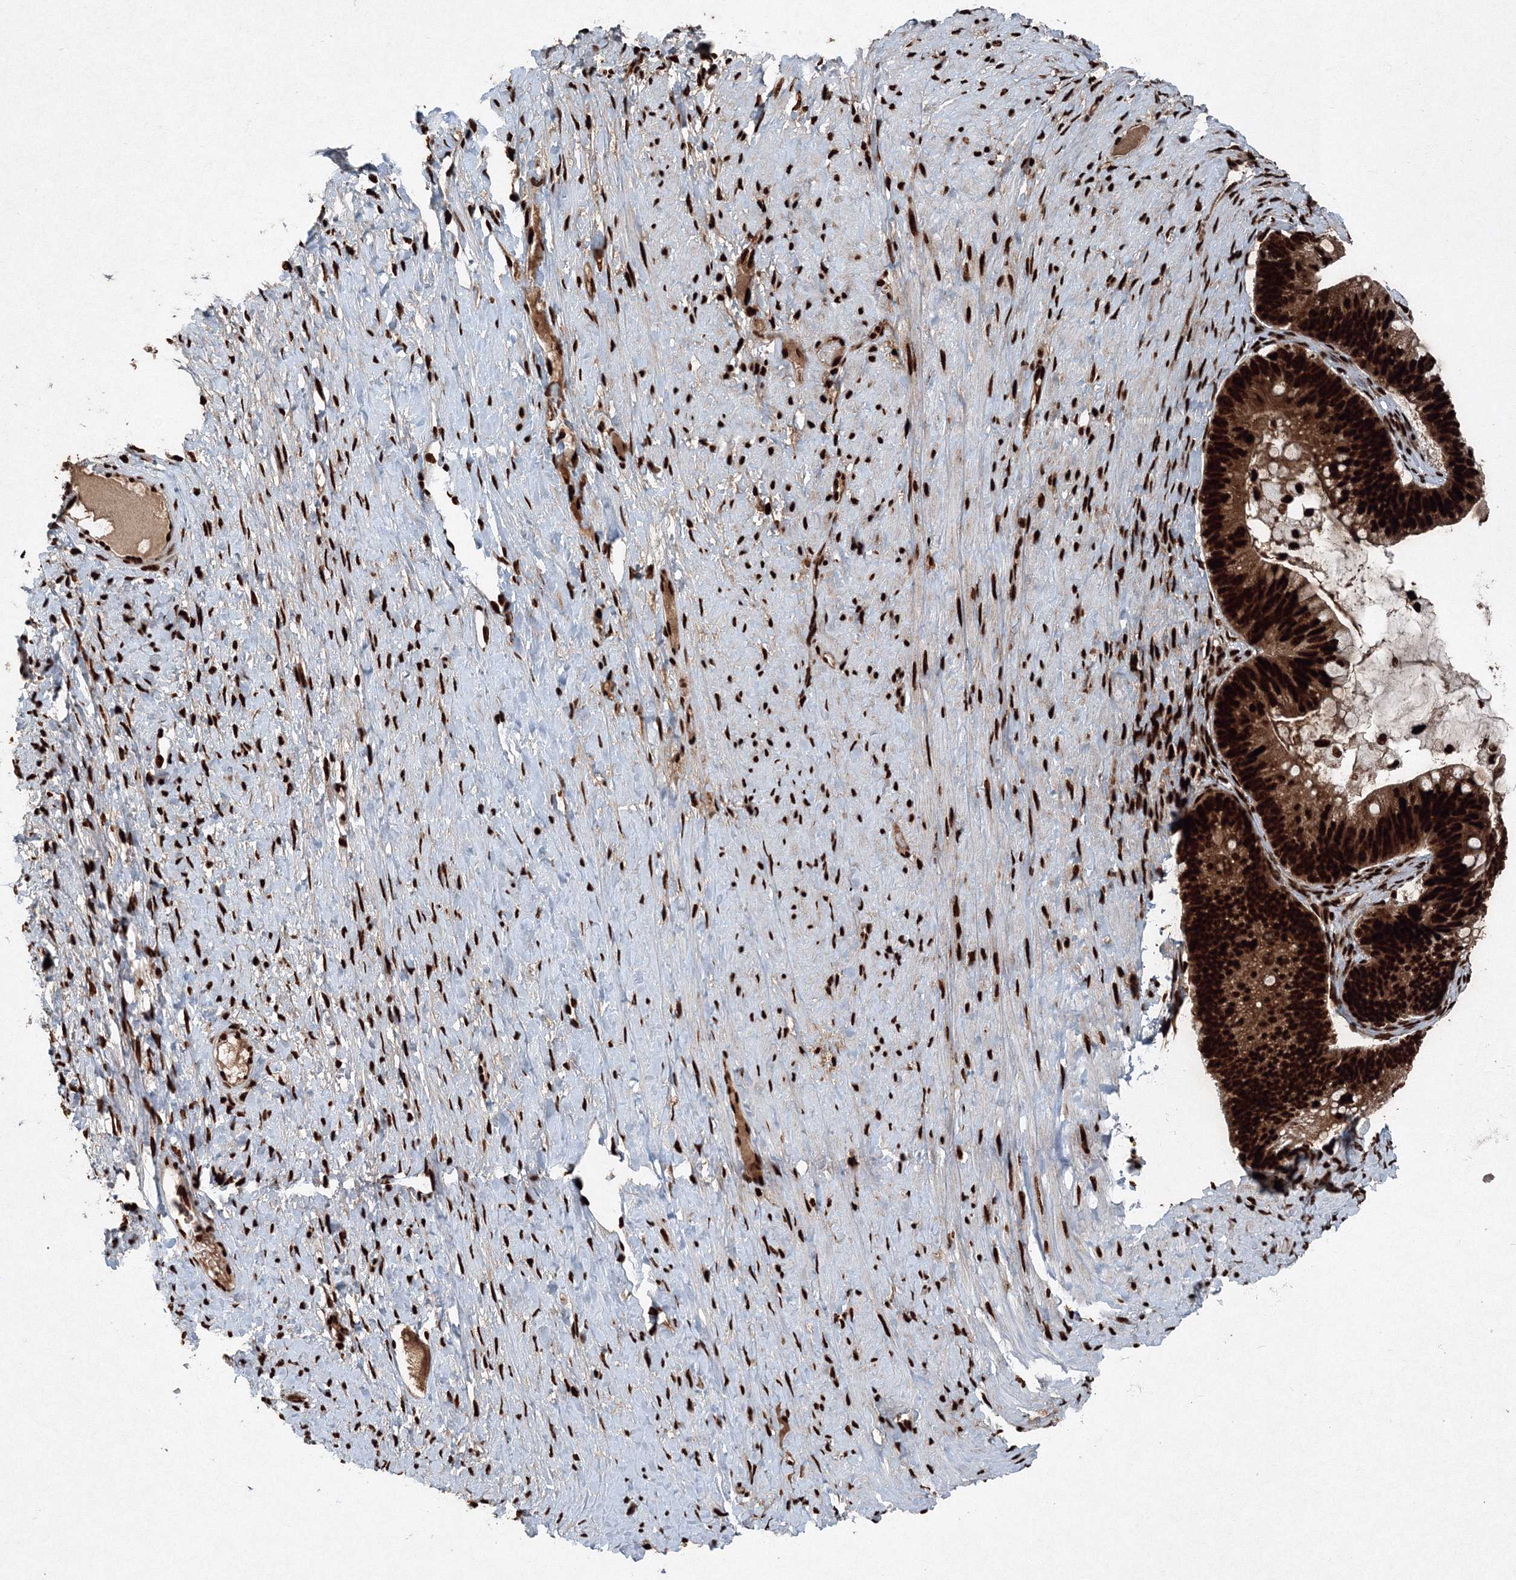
{"staining": {"intensity": "strong", "quantity": ">75%", "location": "cytoplasmic/membranous,nuclear"}, "tissue": "ovarian cancer", "cell_type": "Tumor cells", "image_type": "cancer", "snomed": [{"axis": "morphology", "description": "Cystadenocarcinoma, mucinous, NOS"}, {"axis": "topography", "description": "Ovary"}], "caption": "Immunohistochemistry (IHC) histopathology image of neoplastic tissue: human ovarian mucinous cystadenocarcinoma stained using IHC shows high levels of strong protein expression localized specifically in the cytoplasmic/membranous and nuclear of tumor cells, appearing as a cytoplasmic/membranous and nuclear brown color.", "gene": "SNRPC", "patient": {"sex": "female", "age": 61}}